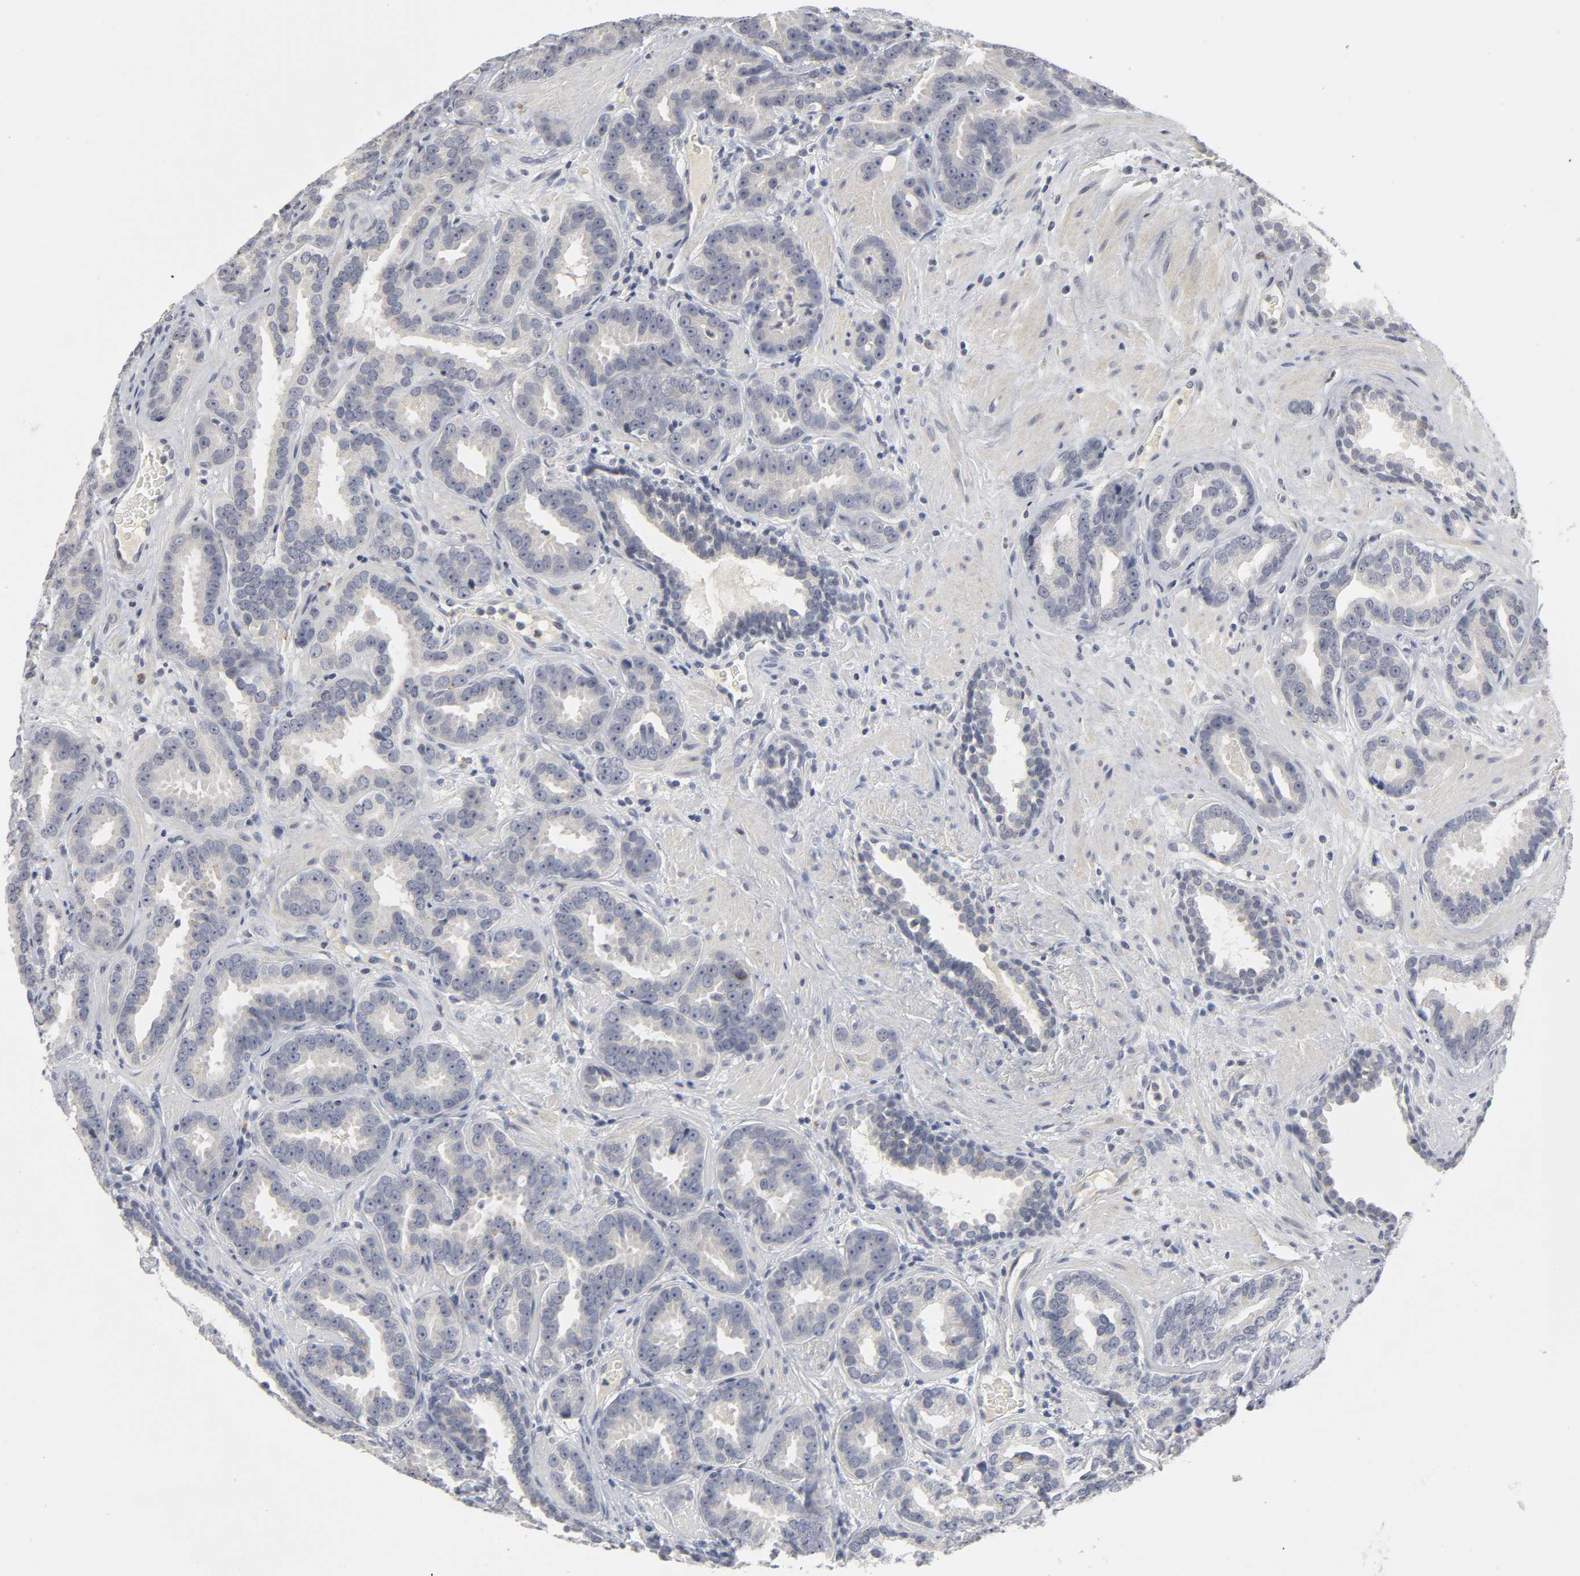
{"staining": {"intensity": "negative", "quantity": "none", "location": "none"}, "tissue": "prostate cancer", "cell_type": "Tumor cells", "image_type": "cancer", "snomed": [{"axis": "morphology", "description": "Adenocarcinoma, Low grade"}, {"axis": "topography", "description": "Prostate"}], "caption": "Tumor cells are negative for protein expression in human prostate adenocarcinoma (low-grade). Nuclei are stained in blue.", "gene": "TCAP", "patient": {"sex": "male", "age": 59}}